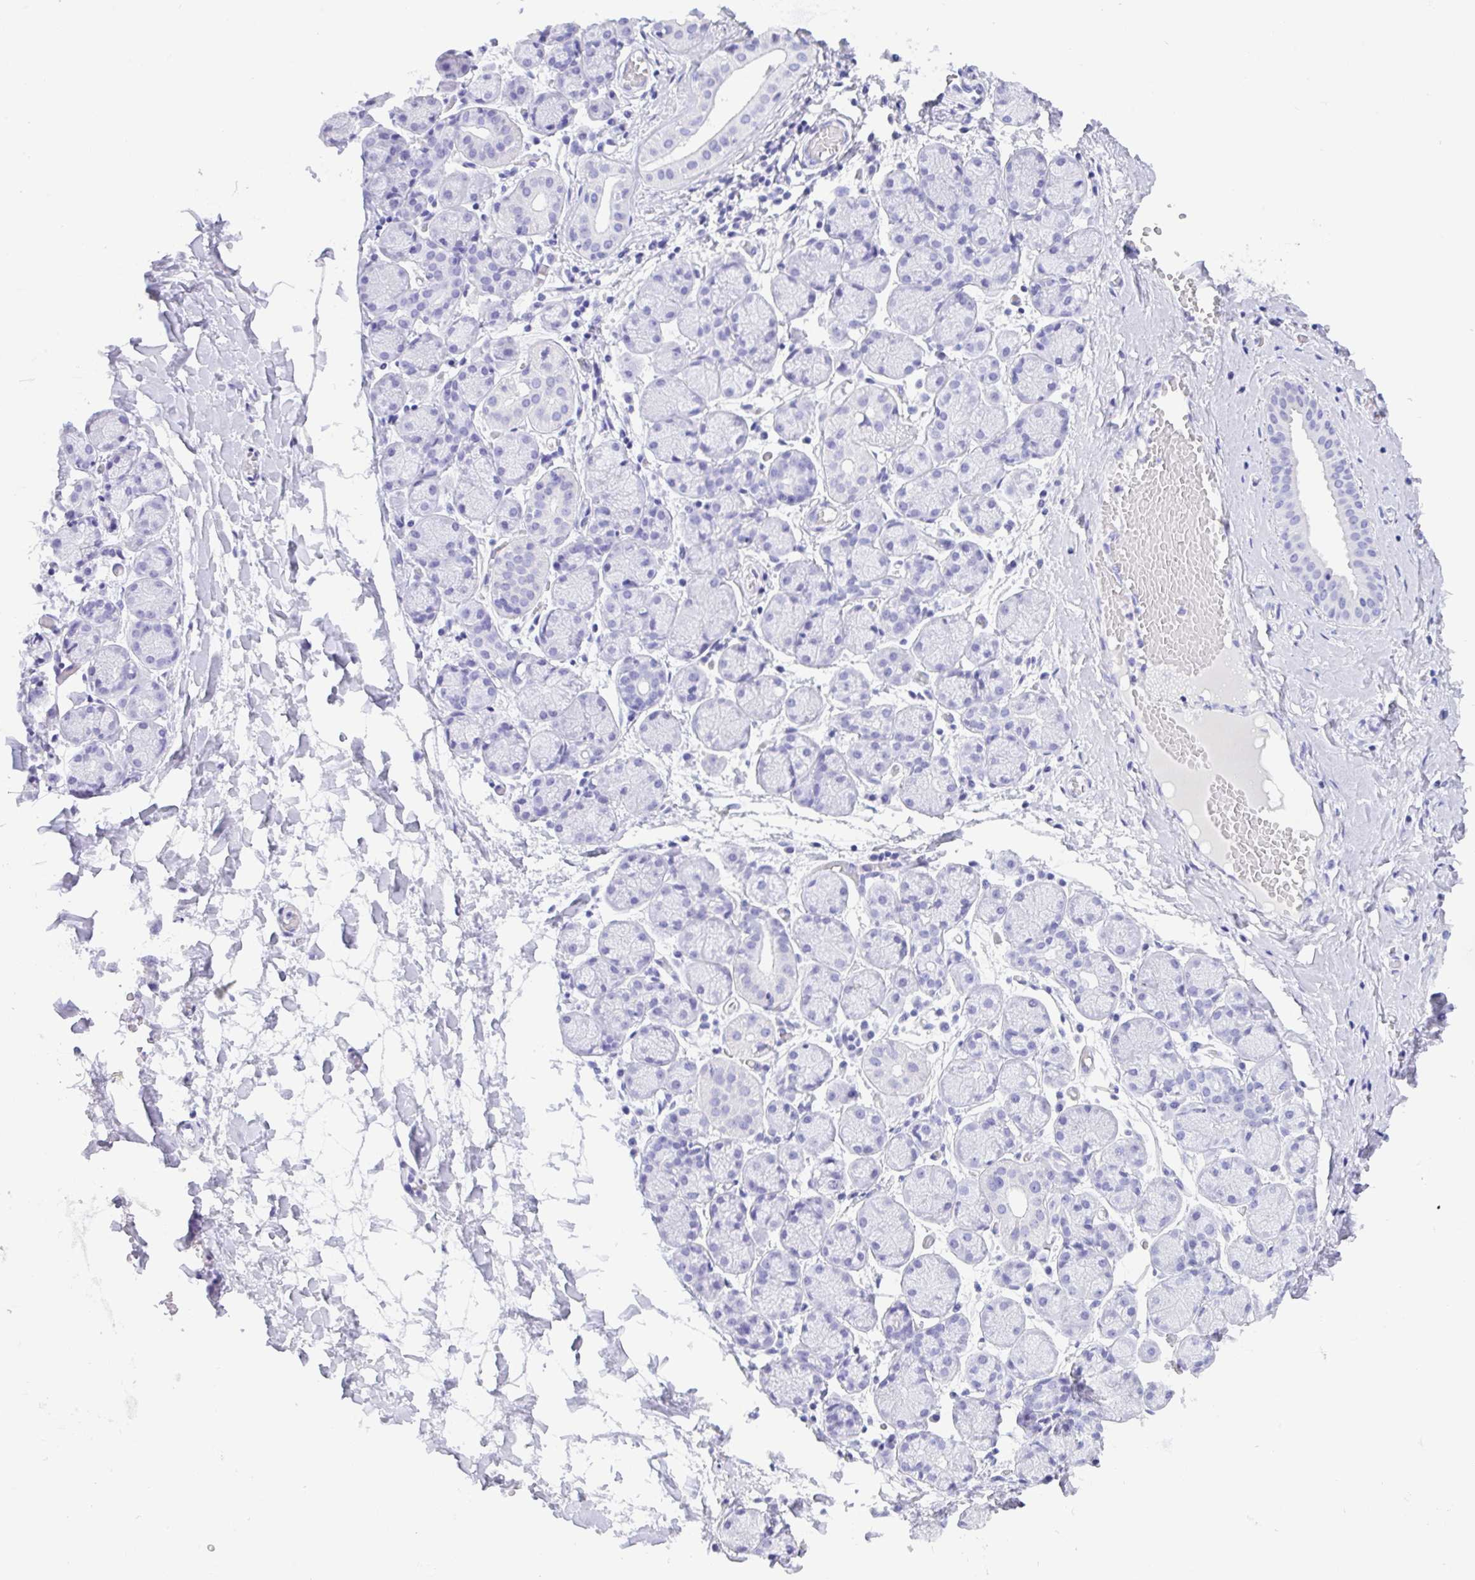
{"staining": {"intensity": "negative", "quantity": "none", "location": "none"}, "tissue": "salivary gland", "cell_type": "Glandular cells", "image_type": "normal", "snomed": [{"axis": "morphology", "description": "Normal tissue, NOS"}, {"axis": "topography", "description": "Salivary gland"}], "caption": "Immunohistochemistry (IHC) histopathology image of unremarkable salivary gland: salivary gland stained with DAB displays no significant protein staining in glandular cells. The staining is performed using DAB (3,3'-diaminobenzidine) brown chromogen with nuclei counter-stained in using hematoxylin.", "gene": "CPA1", "patient": {"sex": "female", "age": 24}}